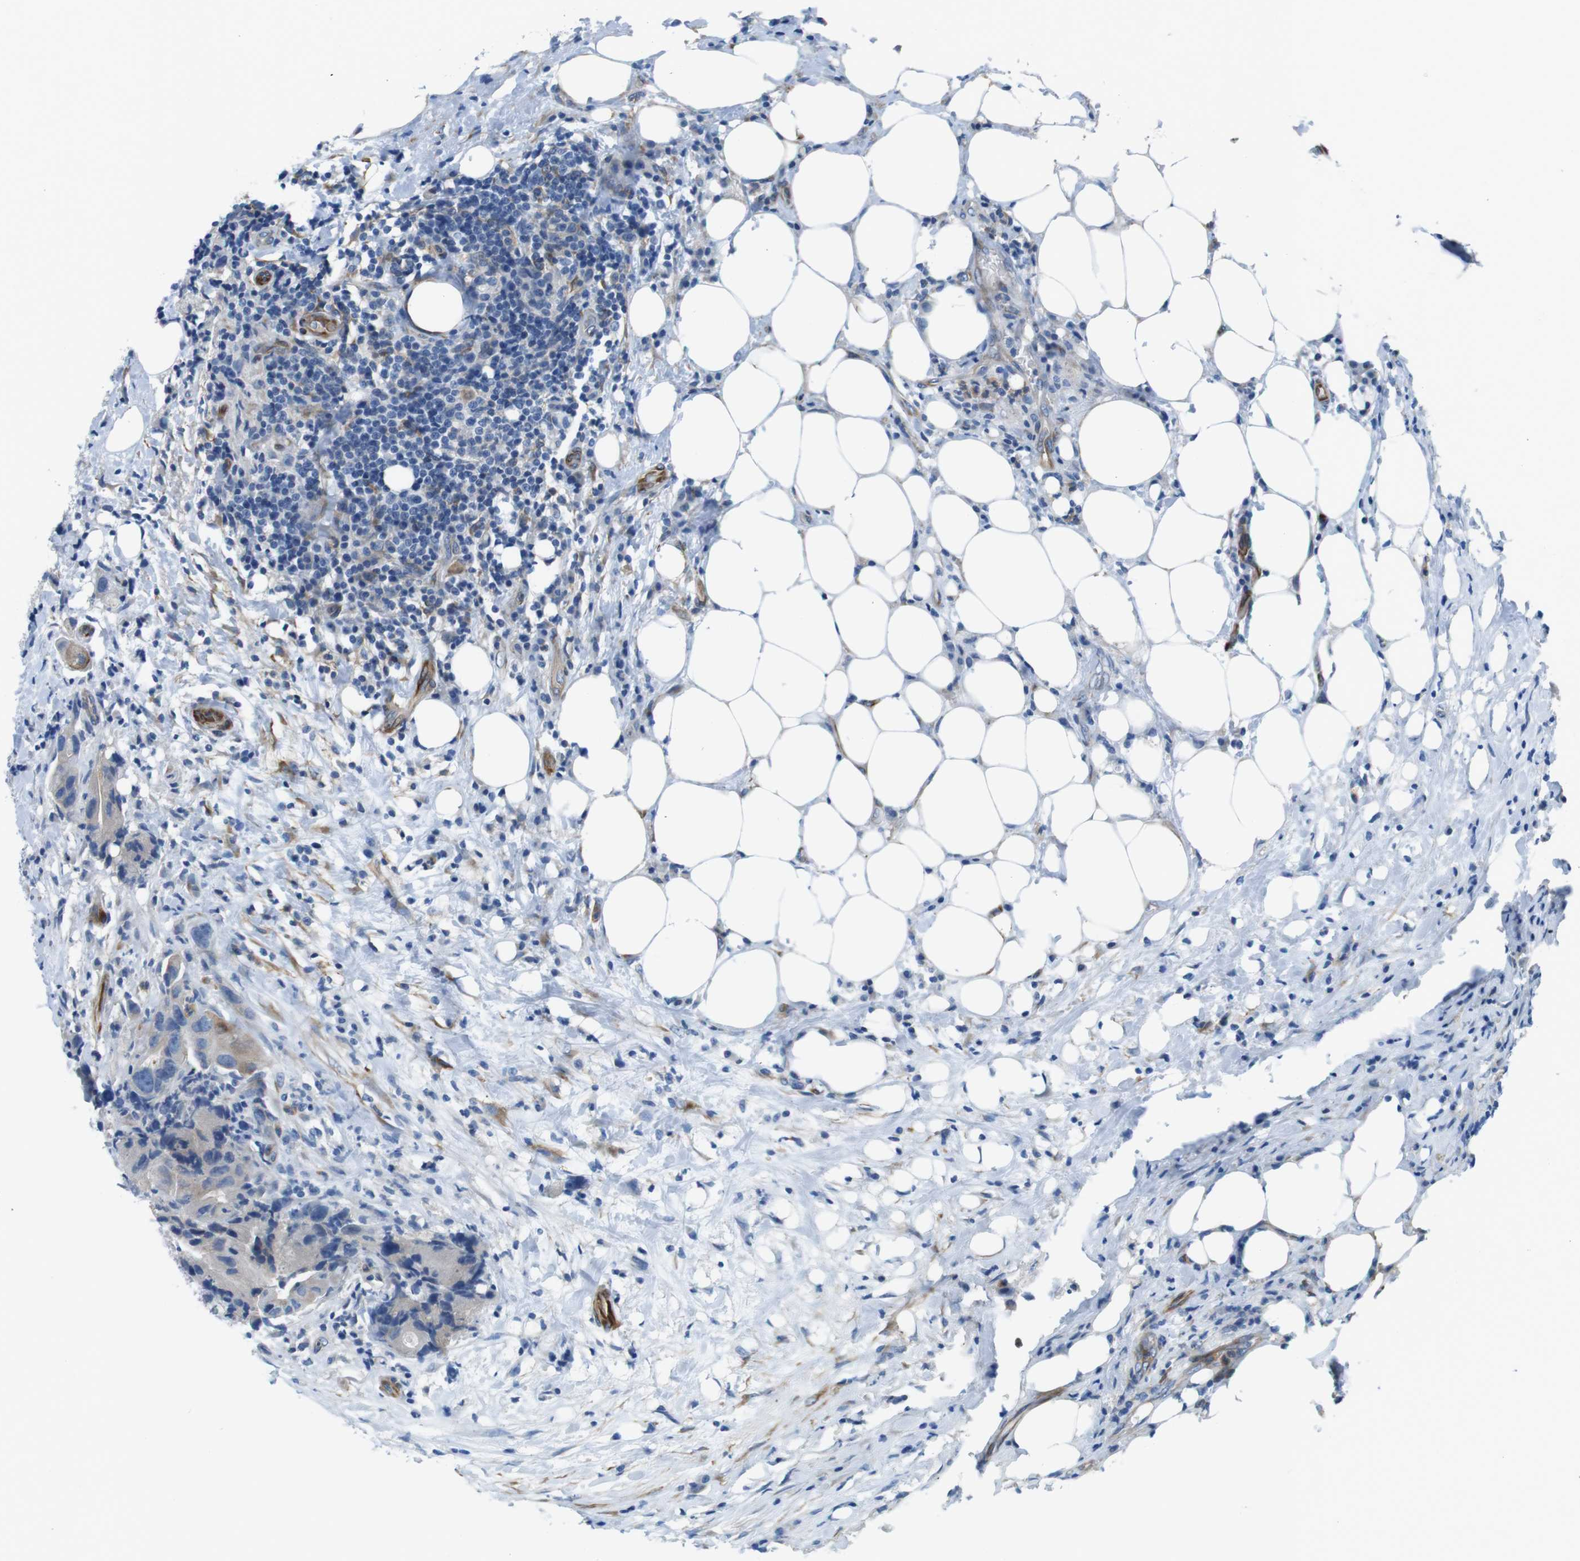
{"staining": {"intensity": "weak", "quantity": "25%-75%", "location": "cytoplasmic/membranous"}, "tissue": "colorectal cancer", "cell_type": "Tumor cells", "image_type": "cancer", "snomed": [{"axis": "morphology", "description": "Adenocarcinoma, NOS"}, {"axis": "topography", "description": "Colon"}], "caption": "A brown stain shows weak cytoplasmic/membranous staining of a protein in human adenocarcinoma (colorectal) tumor cells.", "gene": "EMP2", "patient": {"sex": "male", "age": 71}}